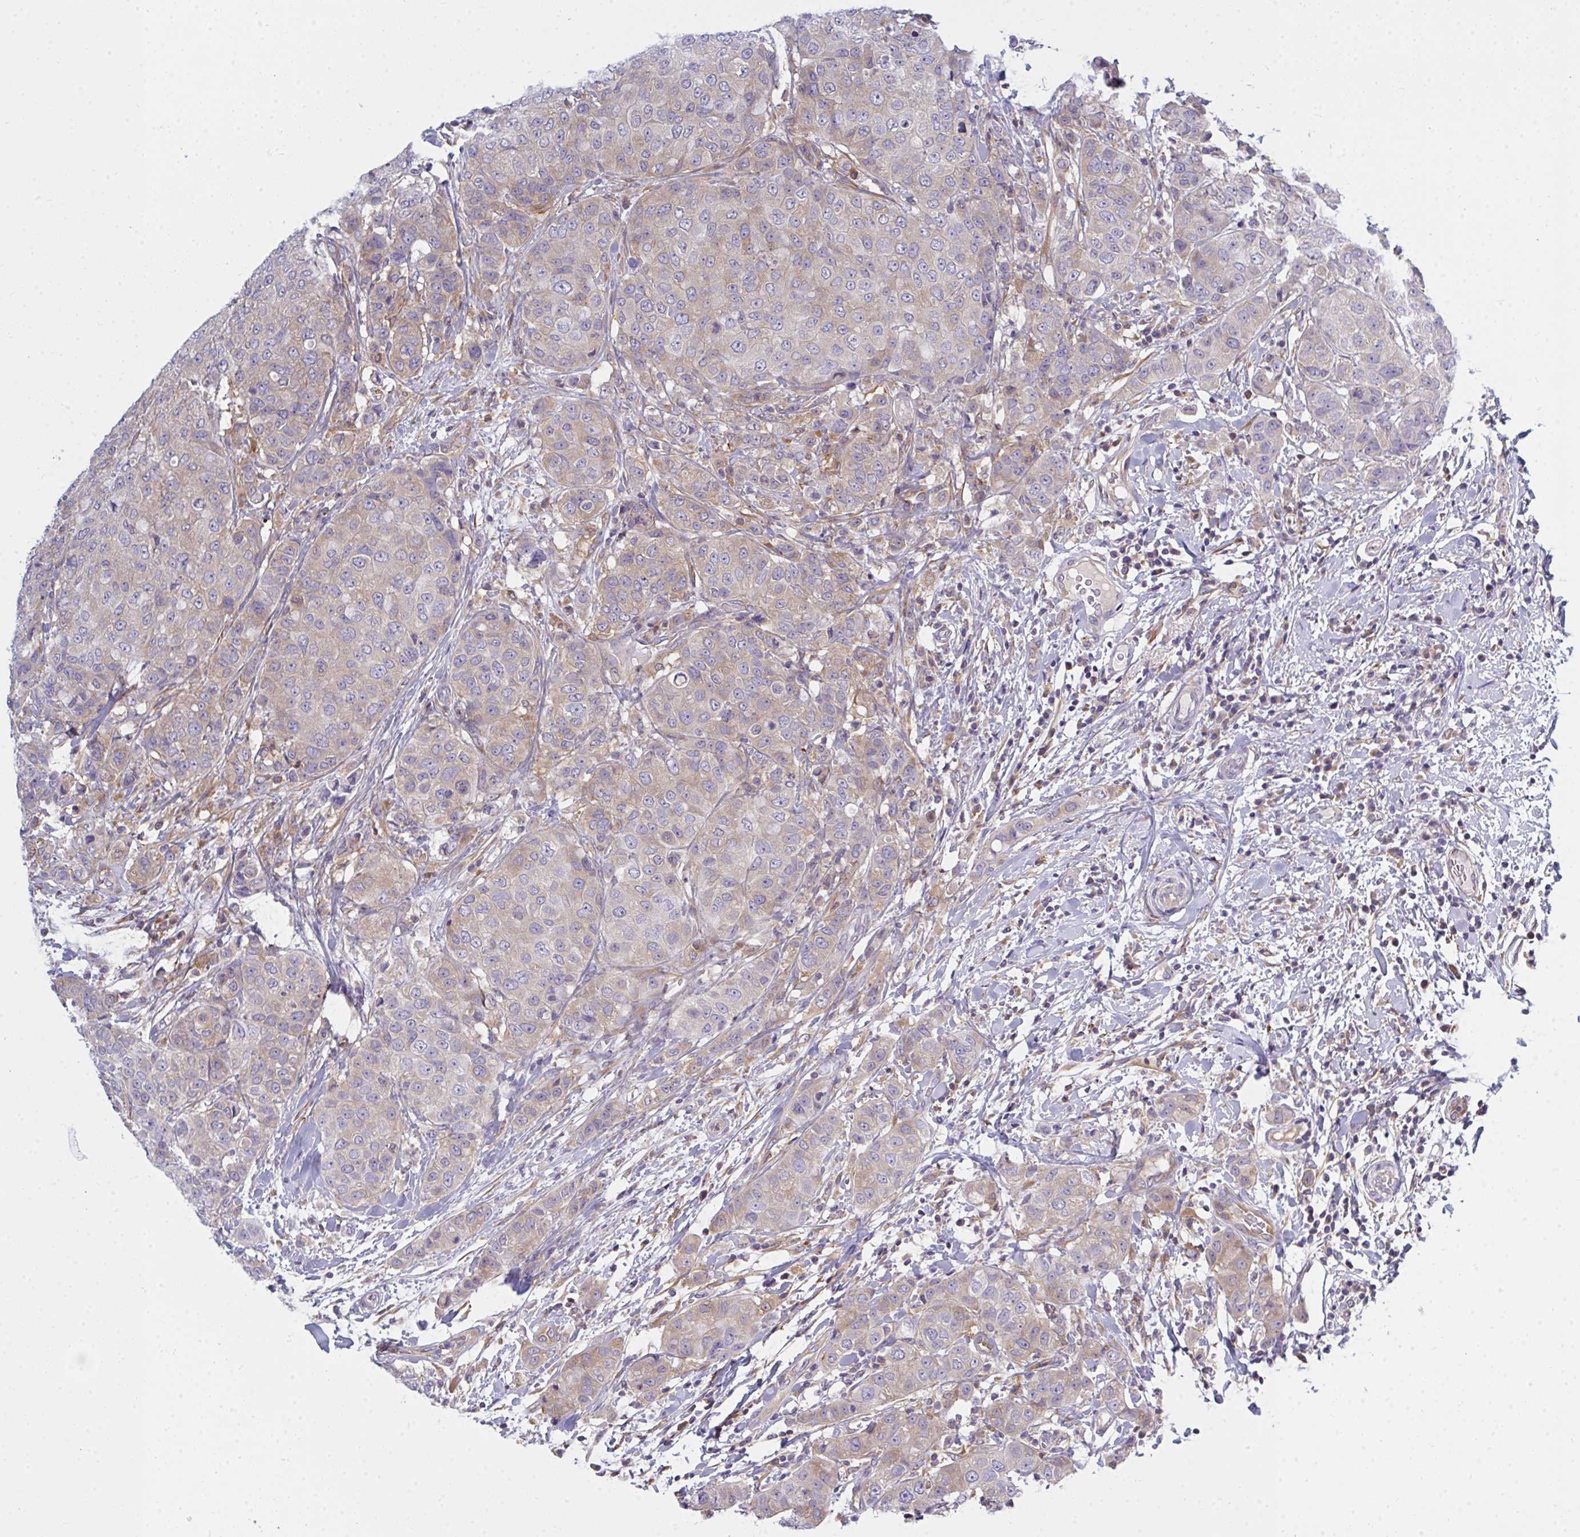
{"staining": {"intensity": "weak", "quantity": "25%-75%", "location": "cytoplasmic/membranous"}, "tissue": "breast cancer", "cell_type": "Tumor cells", "image_type": "cancer", "snomed": [{"axis": "morphology", "description": "Duct carcinoma"}, {"axis": "topography", "description": "Breast"}], "caption": "About 25%-75% of tumor cells in human infiltrating ductal carcinoma (breast) show weak cytoplasmic/membranous protein staining as visualized by brown immunohistochemical staining.", "gene": "SLC30A6", "patient": {"sex": "female", "age": 27}}